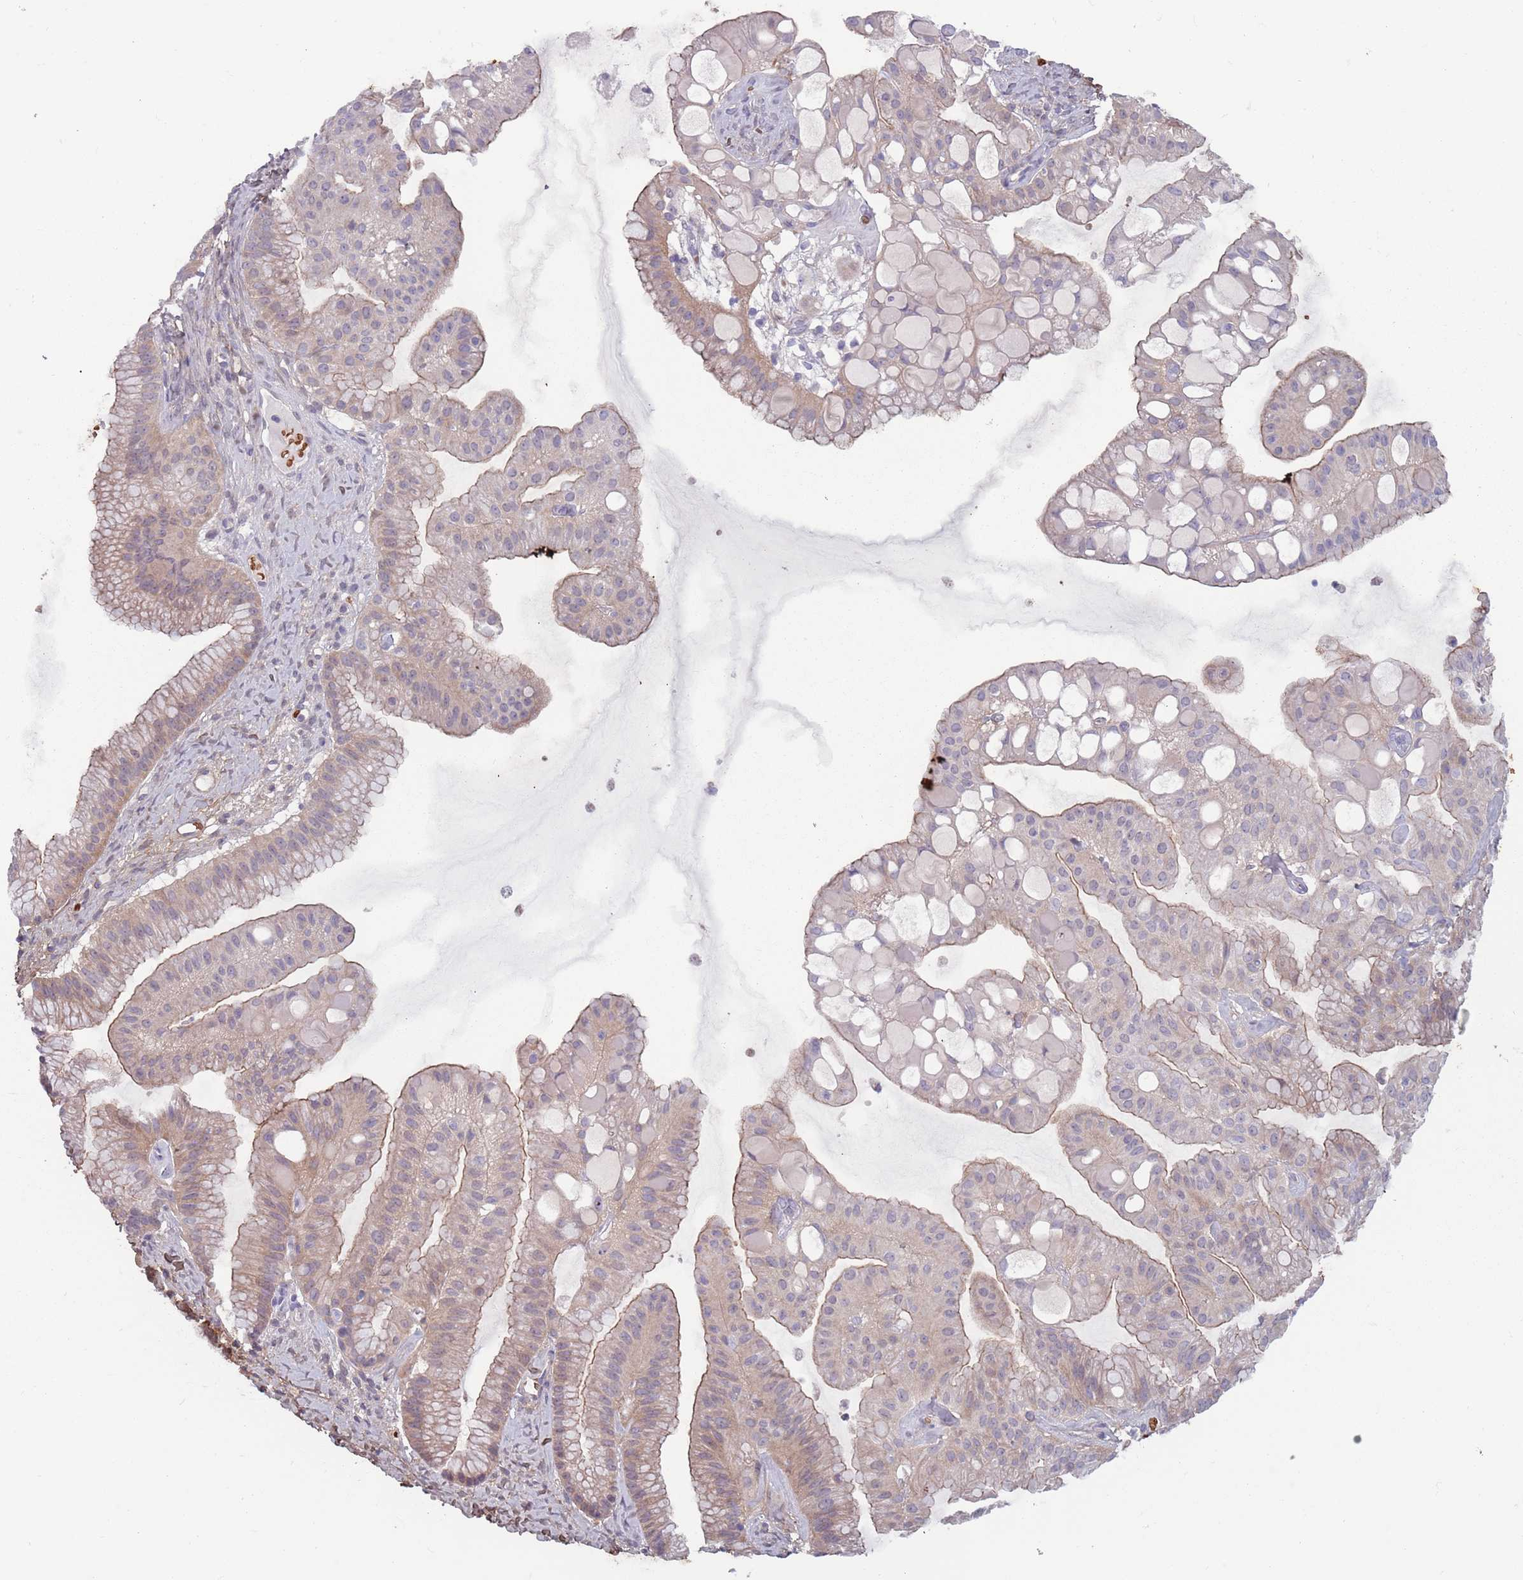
{"staining": {"intensity": "moderate", "quantity": "<25%", "location": "cytoplasmic/membranous"}, "tissue": "ovarian cancer", "cell_type": "Tumor cells", "image_type": "cancer", "snomed": [{"axis": "morphology", "description": "Cystadenocarcinoma, mucinous, NOS"}, {"axis": "topography", "description": "Ovary"}], "caption": "Brown immunohistochemical staining in mucinous cystadenocarcinoma (ovarian) shows moderate cytoplasmic/membranous staining in about <25% of tumor cells.", "gene": "CLNS1A", "patient": {"sex": "female", "age": 61}}